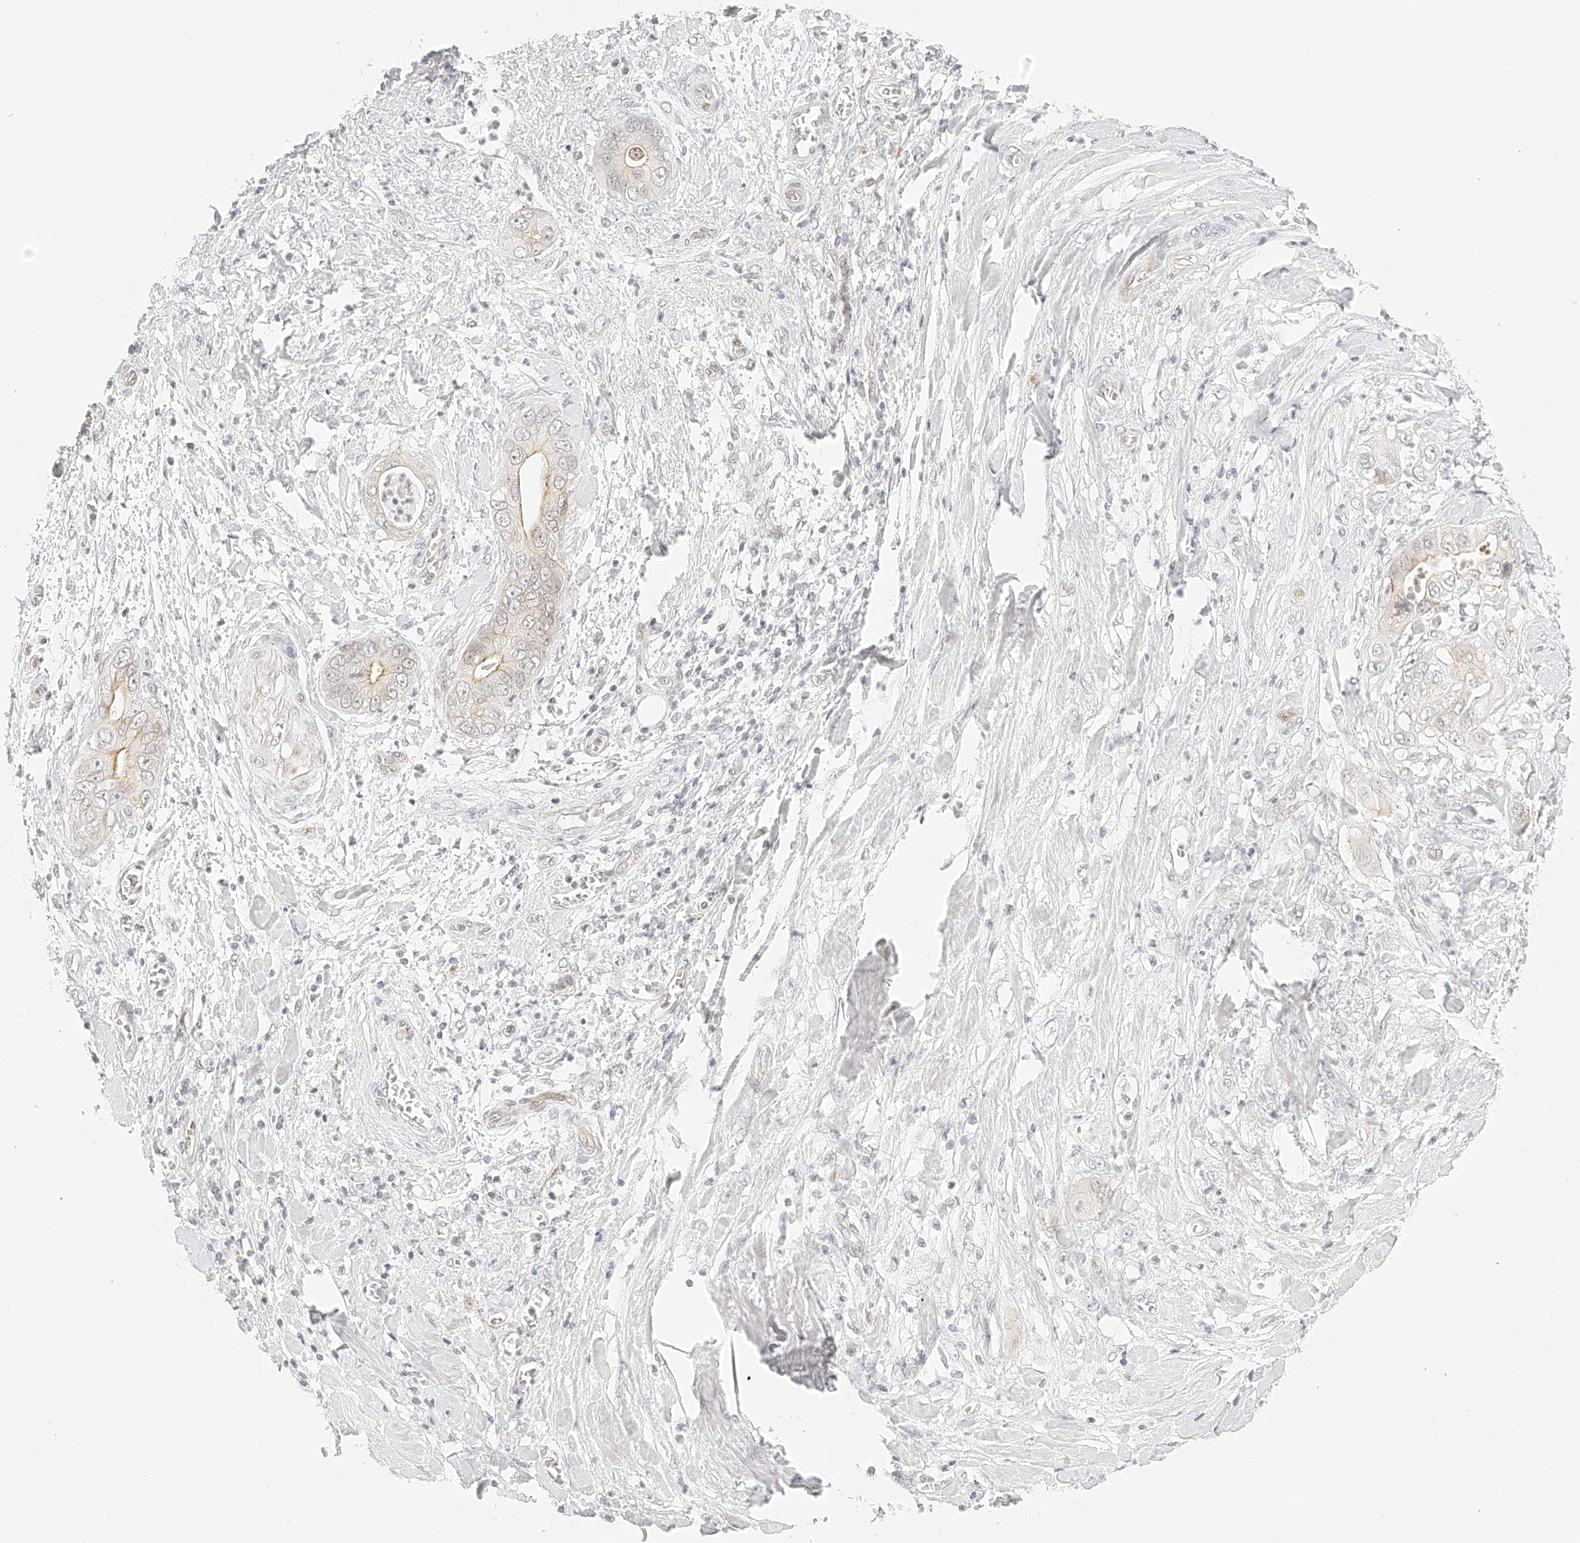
{"staining": {"intensity": "weak", "quantity": "<25%", "location": "cytoplasmic/membranous"}, "tissue": "pancreatic cancer", "cell_type": "Tumor cells", "image_type": "cancer", "snomed": [{"axis": "morphology", "description": "Adenocarcinoma, NOS"}, {"axis": "topography", "description": "Pancreas"}], "caption": "The immunohistochemistry (IHC) micrograph has no significant expression in tumor cells of pancreatic adenocarcinoma tissue.", "gene": "ZFP69", "patient": {"sex": "female", "age": 78}}